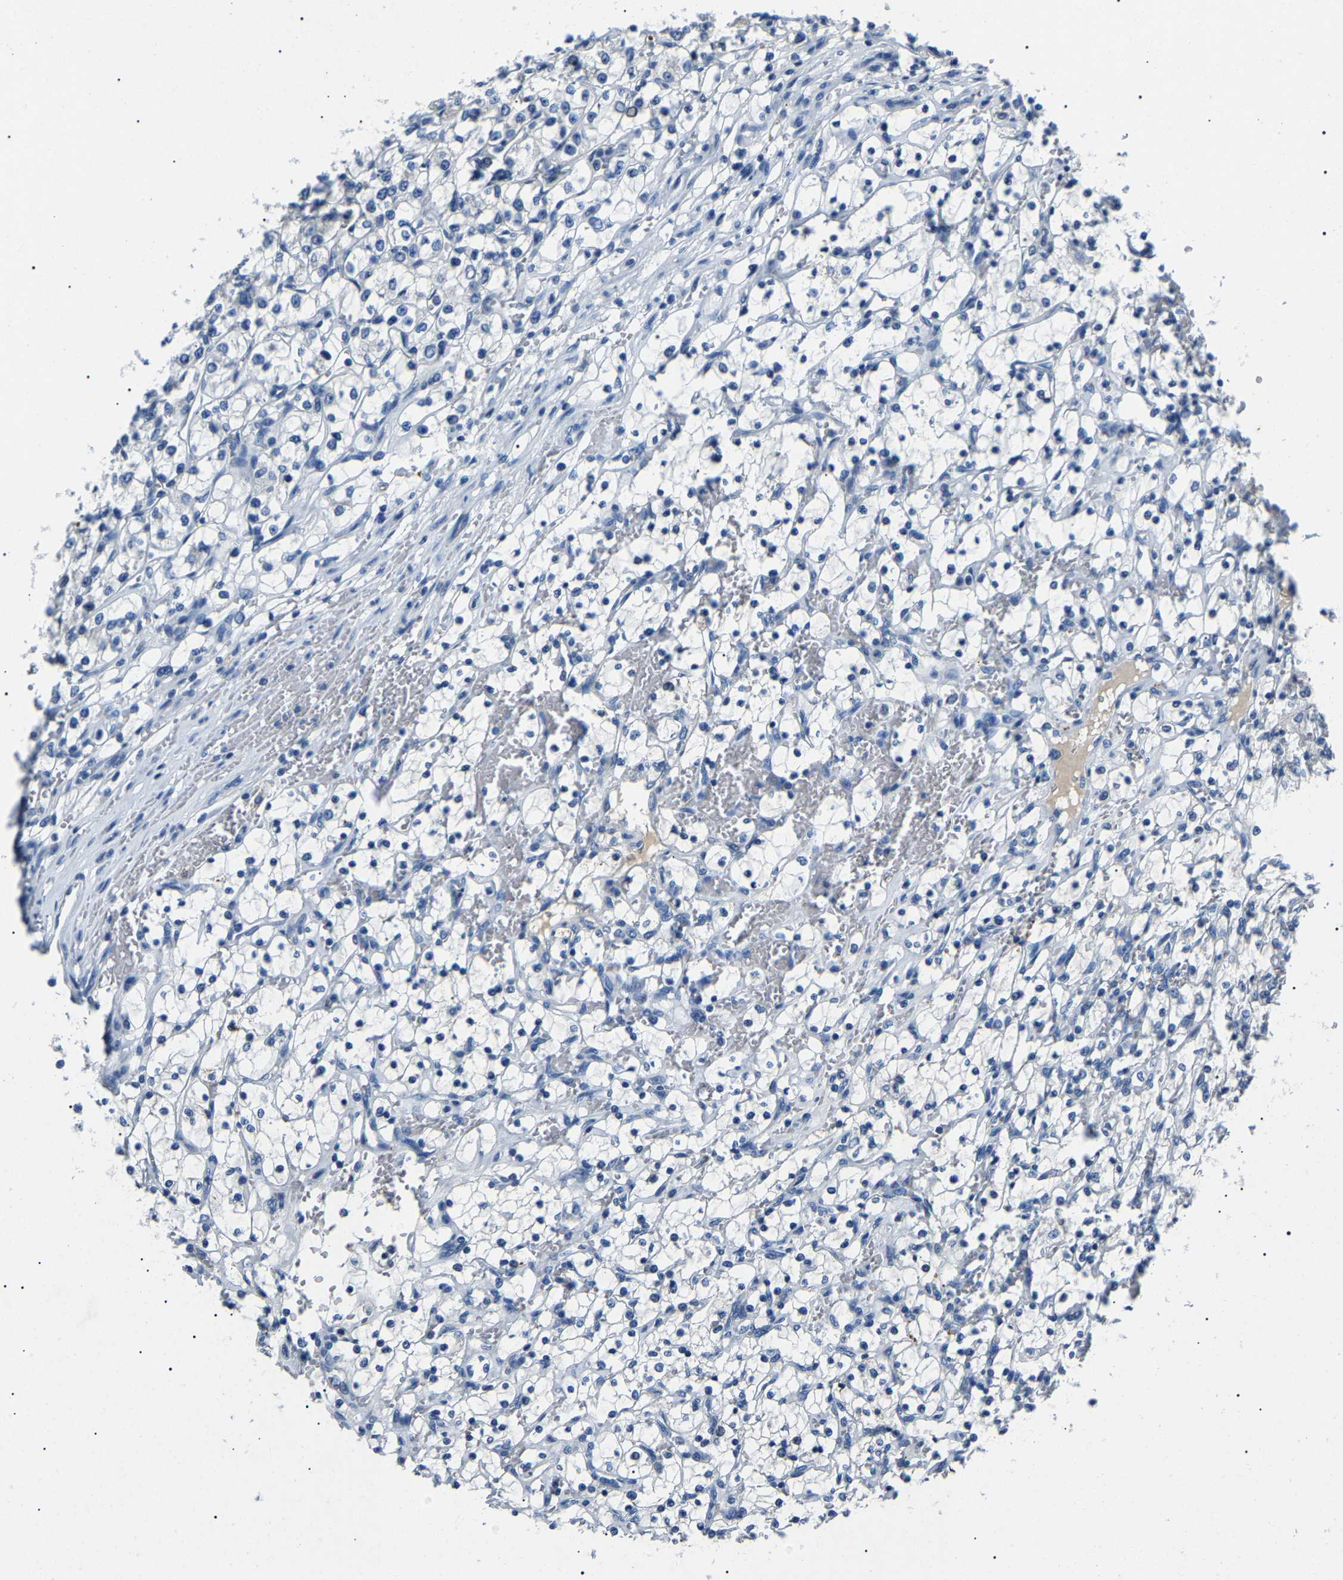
{"staining": {"intensity": "negative", "quantity": "none", "location": "none"}, "tissue": "renal cancer", "cell_type": "Tumor cells", "image_type": "cancer", "snomed": [{"axis": "morphology", "description": "Adenocarcinoma, NOS"}, {"axis": "topography", "description": "Kidney"}], "caption": "High magnification brightfield microscopy of adenocarcinoma (renal) stained with DAB (brown) and counterstained with hematoxylin (blue): tumor cells show no significant staining.", "gene": "KLK15", "patient": {"sex": "female", "age": 69}}